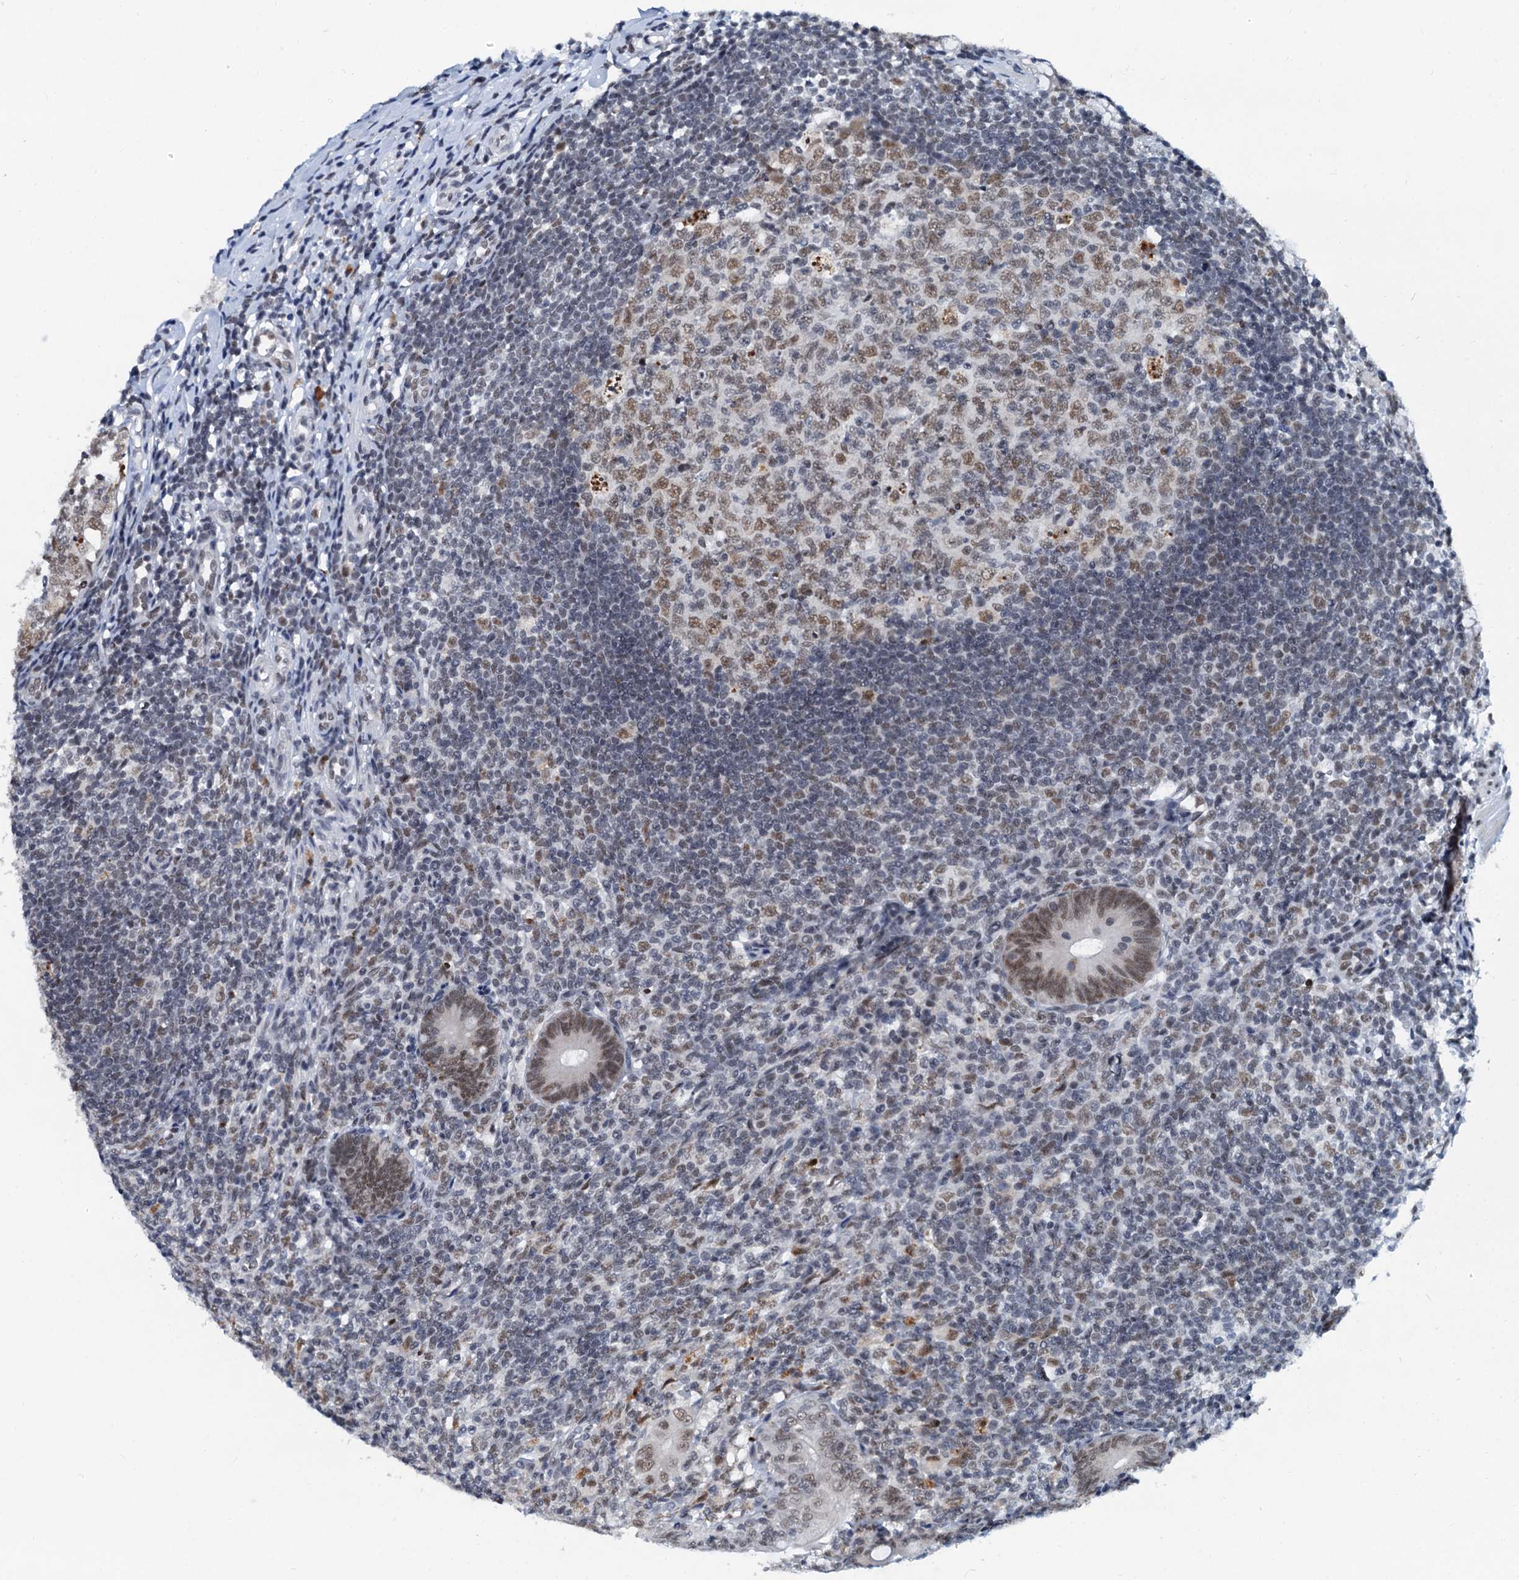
{"staining": {"intensity": "moderate", "quantity": ">75%", "location": "nuclear"}, "tissue": "appendix", "cell_type": "Glandular cells", "image_type": "normal", "snomed": [{"axis": "morphology", "description": "Normal tissue, NOS"}, {"axis": "topography", "description": "Appendix"}], "caption": "The micrograph displays immunohistochemical staining of benign appendix. There is moderate nuclear positivity is present in about >75% of glandular cells. (DAB IHC with brightfield microscopy, high magnification).", "gene": "SNRPD1", "patient": {"sex": "male", "age": 14}}